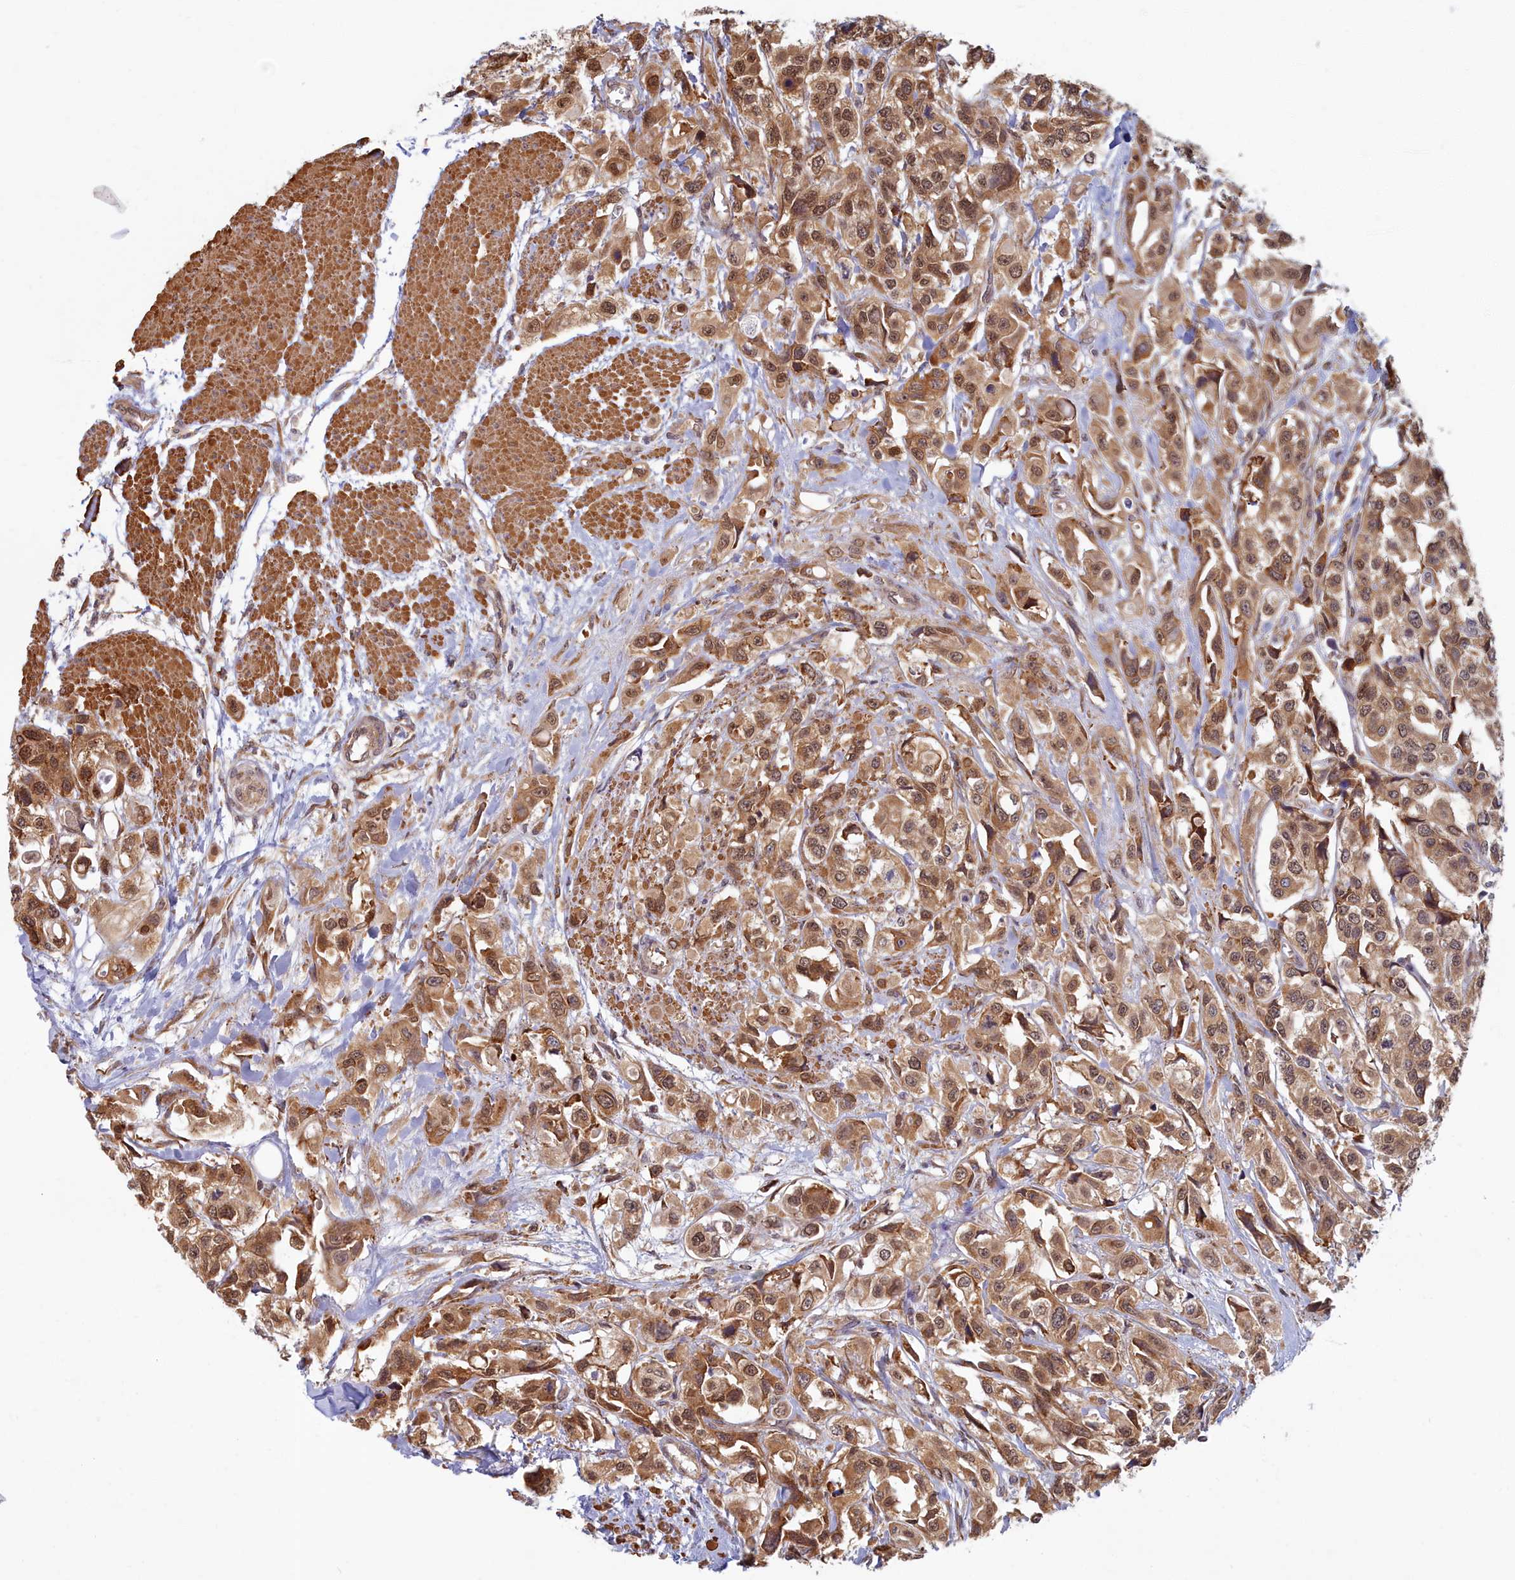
{"staining": {"intensity": "moderate", "quantity": ">75%", "location": "cytoplasmic/membranous,nuclear"}, "tissue": "urothelial cancer", "cell_type": "Tumor cells", "image_type": "cancer", "snomed": [{"axis": "morphology", "description": "Urothelial carcinoma, High grade"}, {"axis": "topography", "description": "Urinary bladder"}], "caption": "Moderate cytoplasmic/membranous and nuclear staining is appreciated in about >75% of tumor cells in urothelial cancer. (brown staining indicates protein expression, while blue staining denotes nuclei).", "gene": "MAK16", "patient": {"sex": "male", "age": 67}}